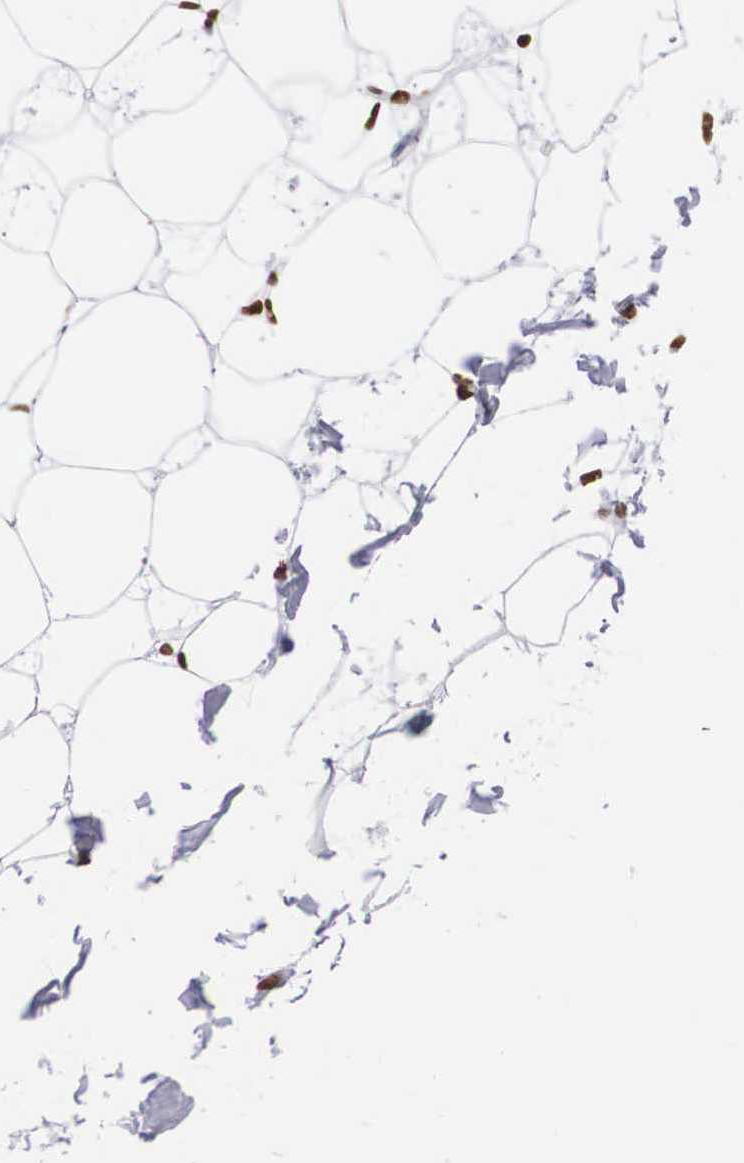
{"staining": {"intensity": "strong", "quantity": ">75%", "location": "nuclear"}, "tissue": "adipose tissue", "cell_type": "Adipocytes", "image_type": "normal", "snomed": [{"axis": "morphology", "description": "Normal tissue, NOS"}, {"axis": "topography", "description": "Breast"}], "caption": "High-magnification brightfield microscopy of benign adipose tissue stained with DAB (brown) and counterstained with hematoxylin (blue). adipocytes exhibit strong nuclear expression is identified in about>75% of cells.", "gene": "MECP2", "patient": {"sex": "female", "age": 44}}